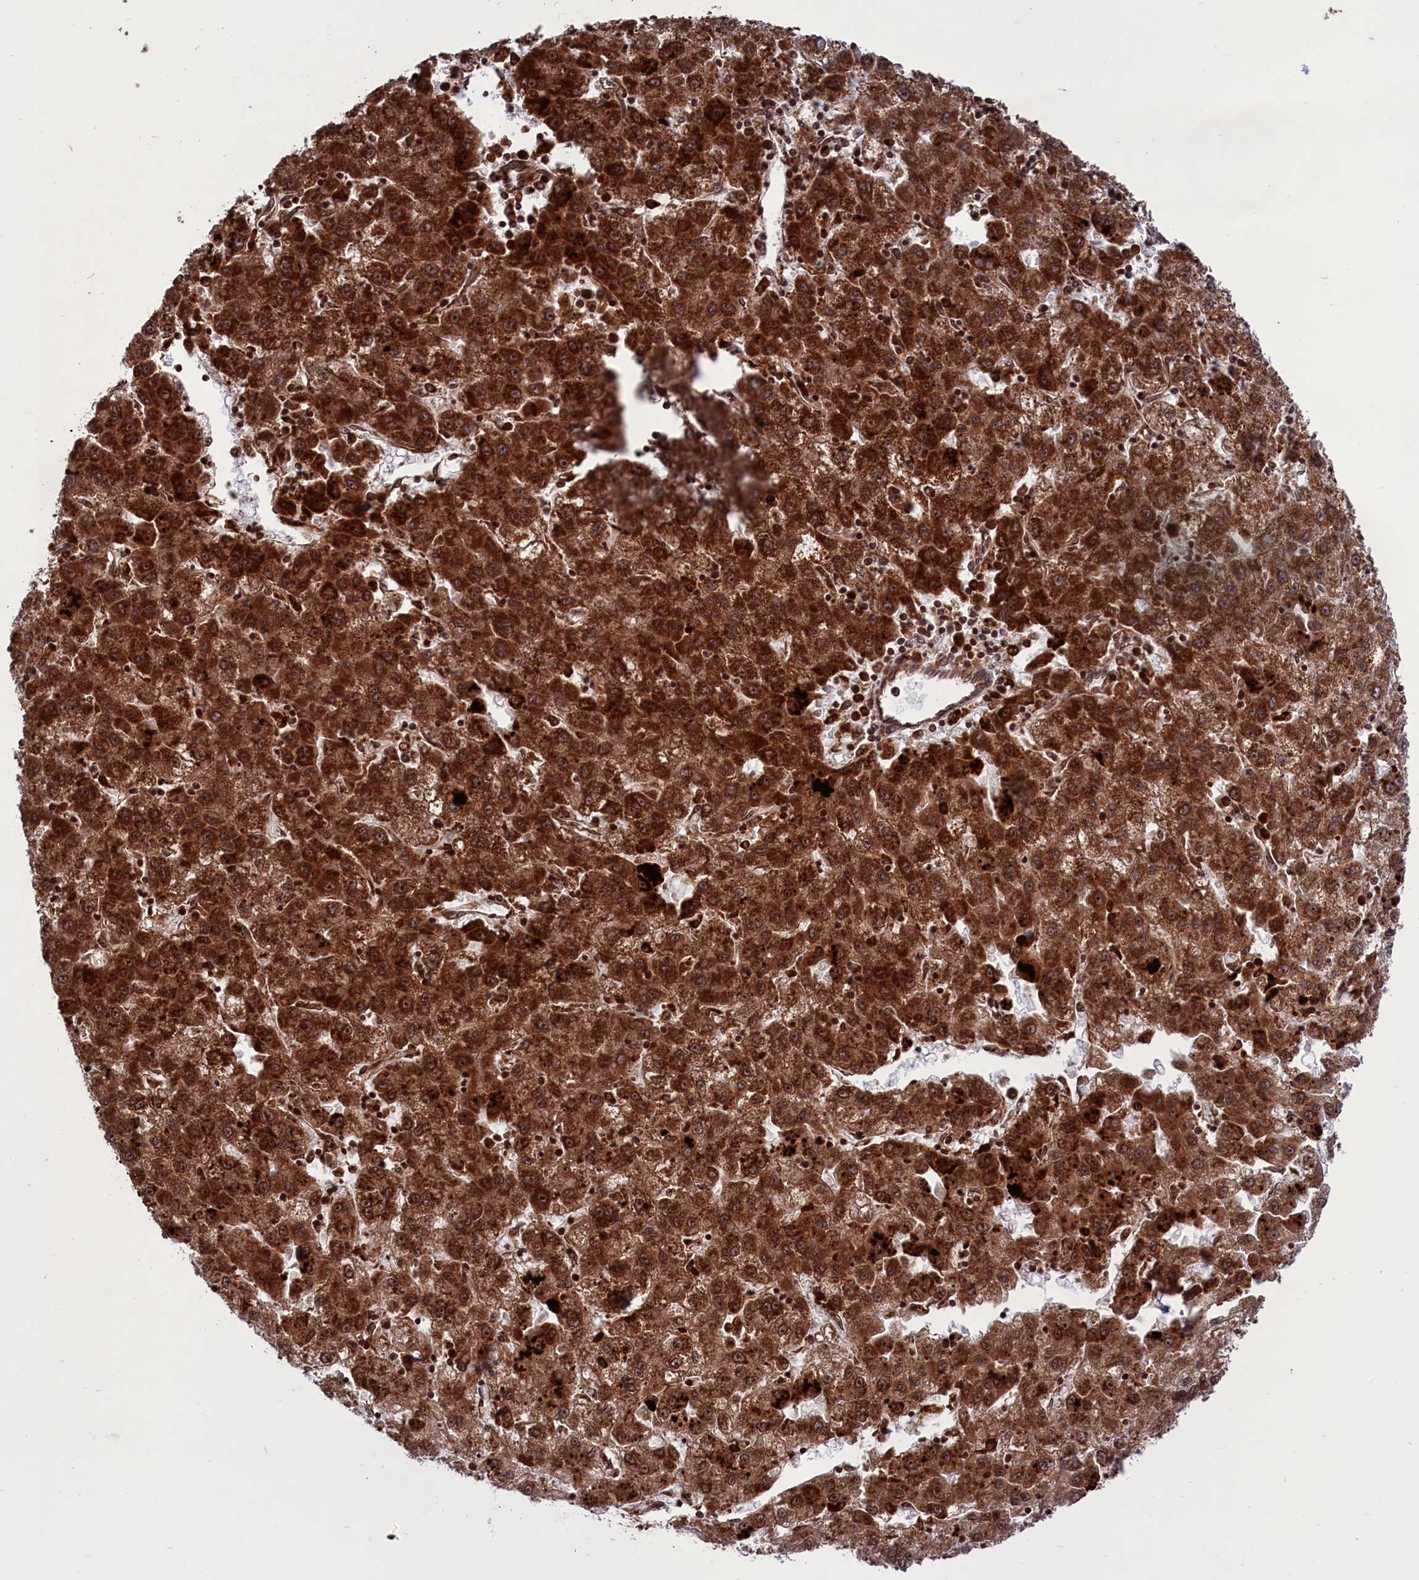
{"staining": {"intensity": "strong", "quantity": ">75%", "location": "cytoplasmic/membranous,nuclear"}, "tissue": "liver cancer", "cell_type": "Tumor cells", "image_type": "cancer", "snomed": [{"axis": "morphology", "description": "Carcinoma, Hepatocellular, NOS"}, {"axis": "topography", "description": "Liver"}], "caption": "An image of liver cancer stained for a protein displays strong cytoplasmic/membranous and nuclear brown staining in tumor cells.", "gene": "NDUFS5", "patient": {"sex": "male", "age": 72}}